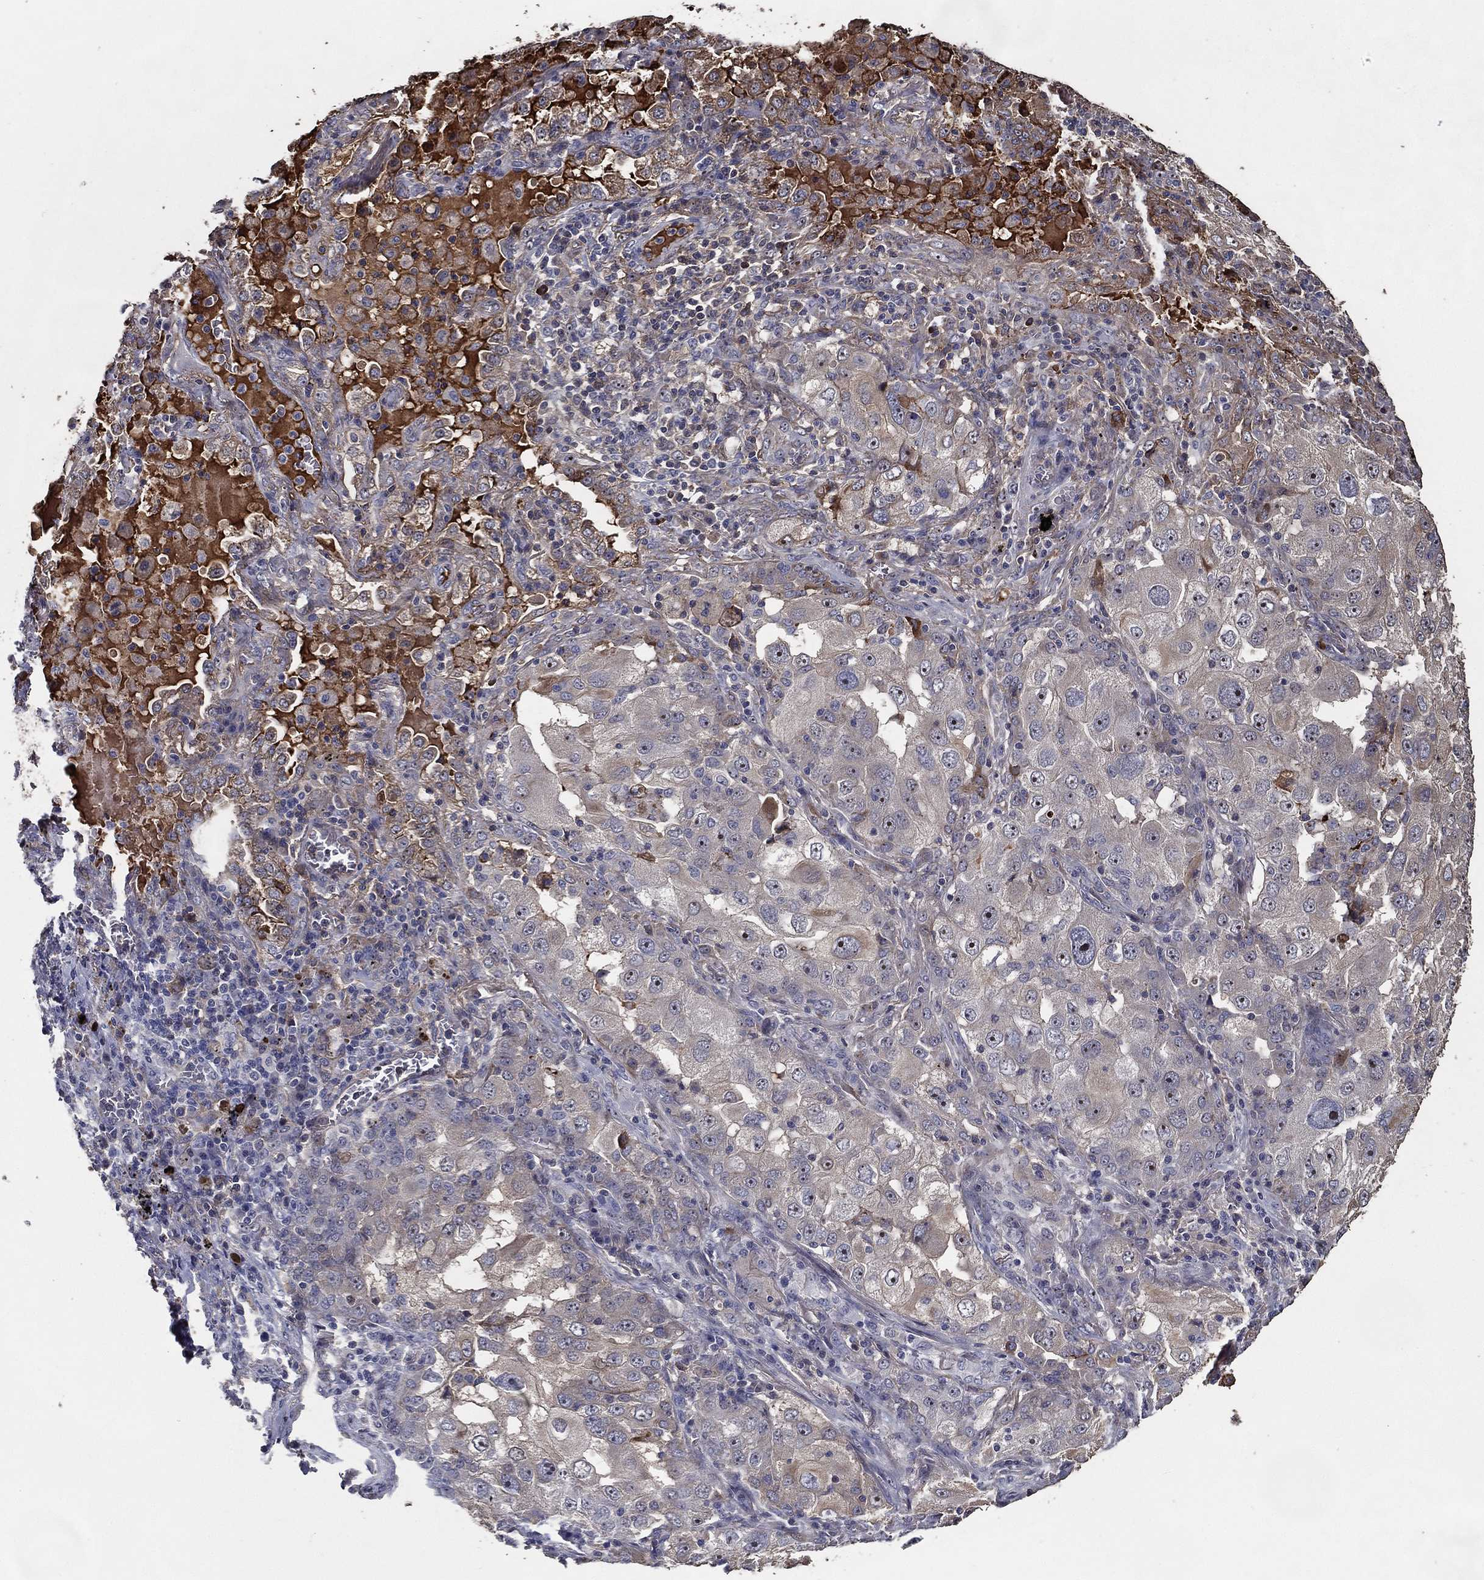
{"staining": {"intensity": "negative", "quantity": "none", "location": "none"}, "tissue": "lung cancer", "cell_type": "Tumor cells", "image_type": "cancer", "snomed": [{"axis": "morphology", "description": "Adenocarcinoma, NOS"}, {"axis": "topography", "description": "Lung"}], "caption": "IHC histopathology image of adenocarcinoma (lung) stained for a protein (brown), which exhibits no positivity in tumor cells. (Stains: DAB (3,3'-diaminobenzidine) IHC with hematoxylin counter stain, Microscopy: brightfield microscopy at high magnification).", "gene": "EFNA1", "patient": {"sex": "female", "age": 61}}